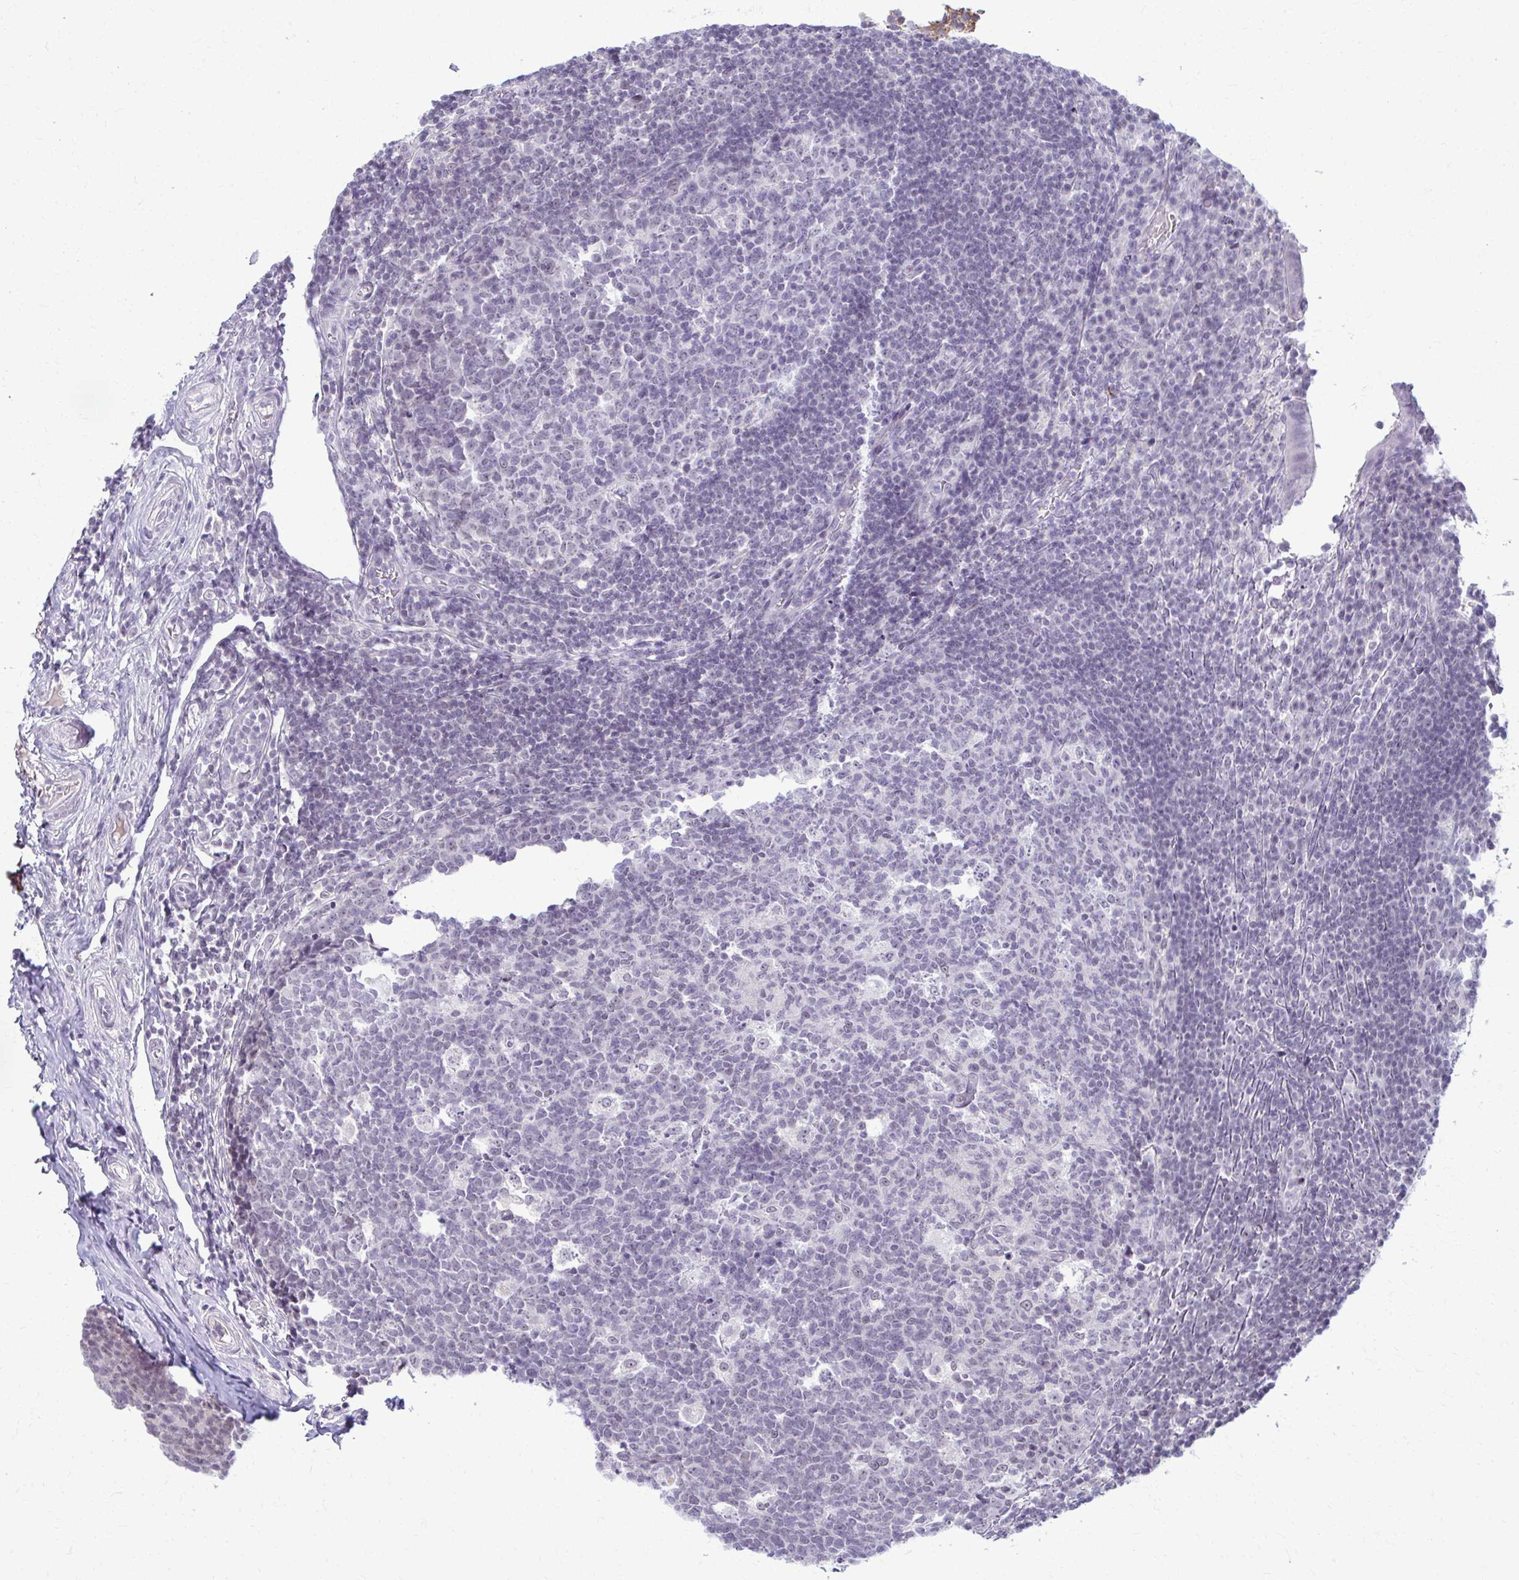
{"staining": {"intensity": "negative", "quantity": "none", "location": "none"}, "tissue": "appendix", "cell_type": "Glandular cells", "image_type": "normal", "snomed": [{"axis": "morphology", "description": "Normal tissue, NOS"}, {"axis": "topography", "description": "Appendix"}], "caption": "Protein analysis of unremarkable appendix exhibits no significant staining in glandular cells.", "gene": "MAF1", "patient": {"sex": "male", "age": 18}}